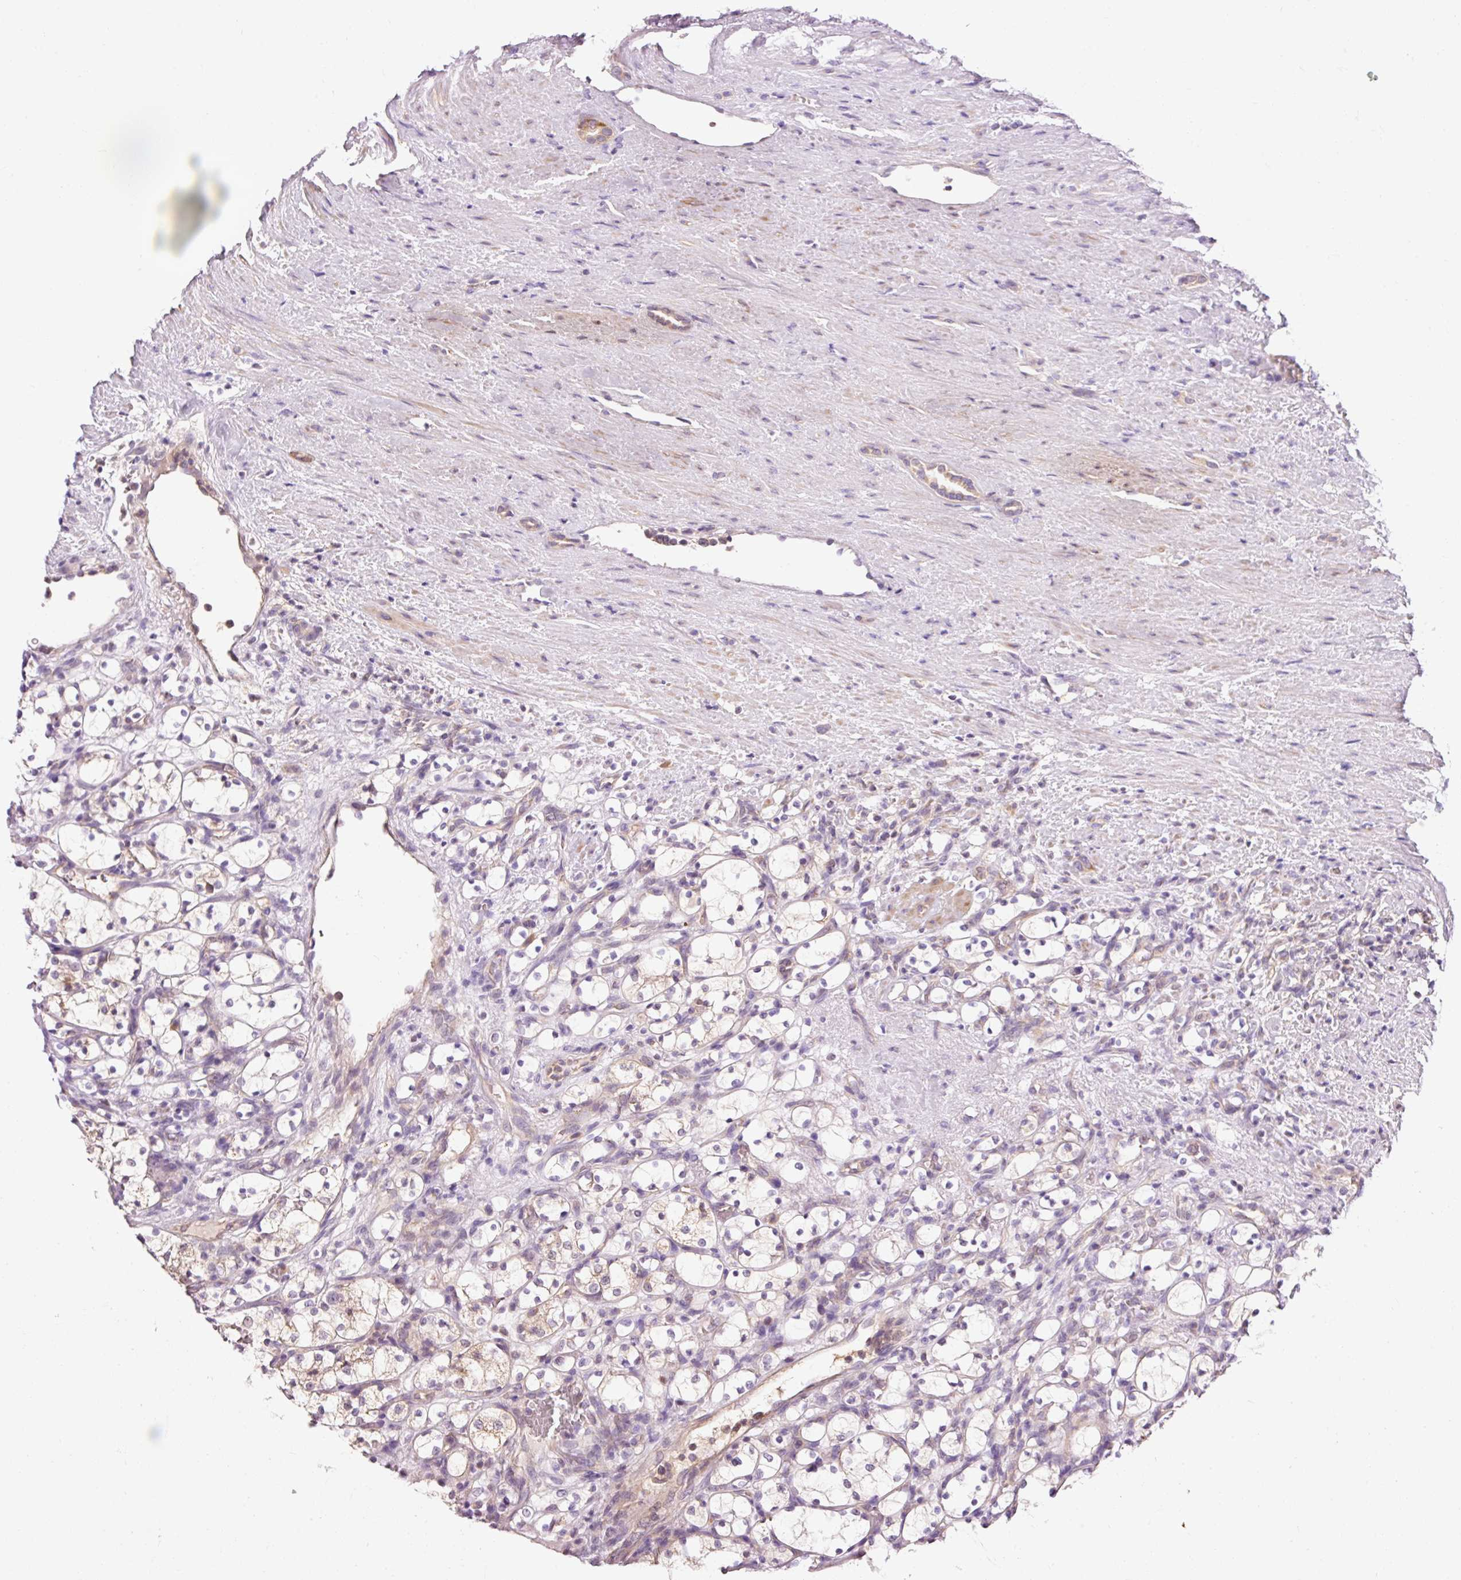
{"staining": {"intensity": "negative", "quantity": "none", "location": "none"}, "tissue": "renal cancer", "cell_type": "Tumor cells", "image_type": "cancer", "snomed": [{"axis": "morphology", "description": "Adenocarcinoma, NOS"}, {"axis": "topography", "description": "Kidney"}], "caption": "Tumor cells are negative for brown protein staining in renal cancer (adenocarcinoma). (DAB immunohistochemistry, high magnification).", "gene": "IMMT", "patient": {"sex": "female", "age": 69}}